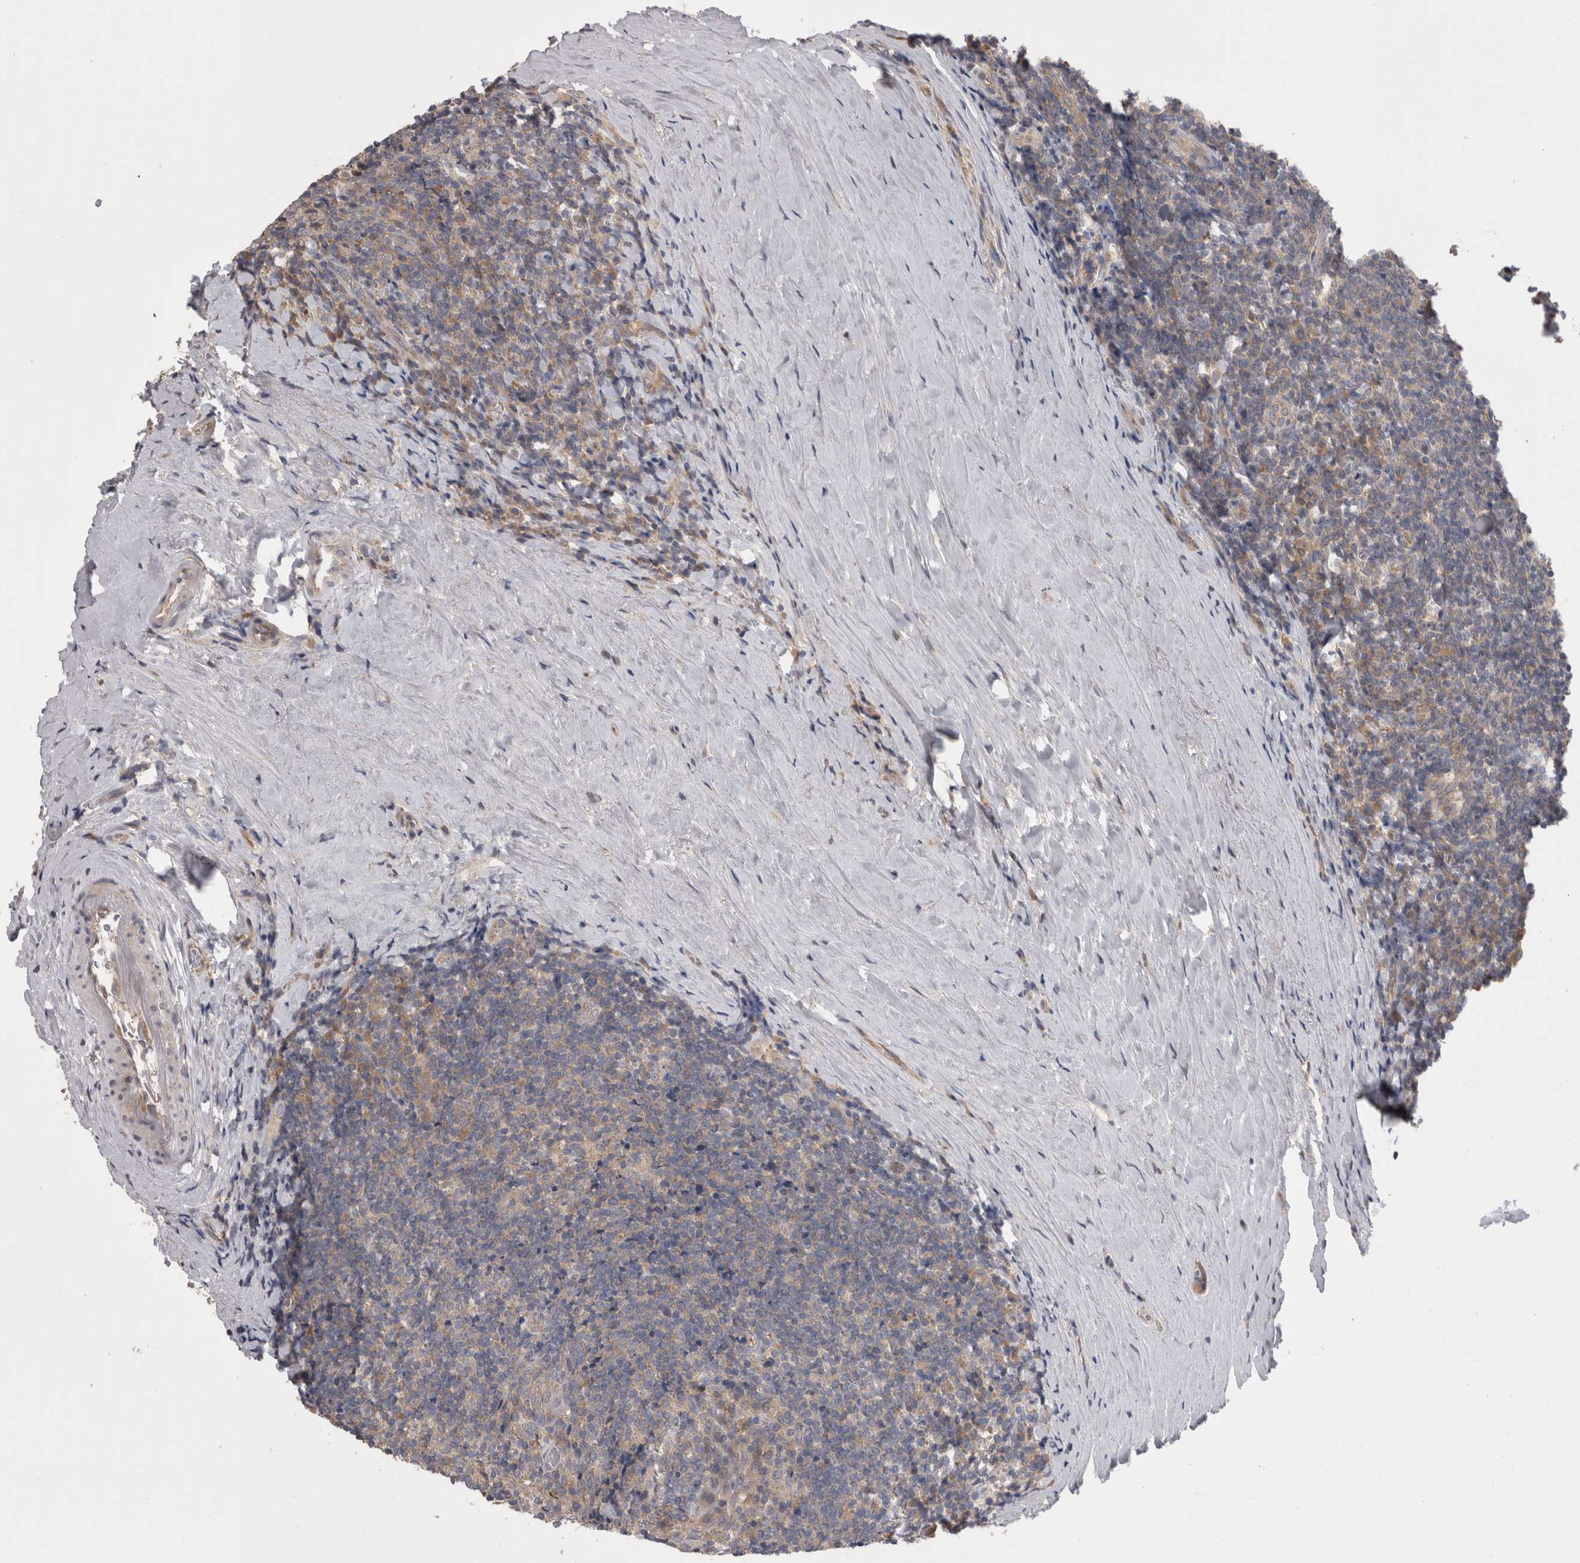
{"staining": {"intensity": "weak", "quantity": "<25%", "location": "cytoplasmic/membranous"}, "tissue": "tonsil", "cell_type": "Germinal center cells", "image_type": "normal", "snomed": [{"axis": "morphology", "description": "Normal tissue, NOS"}, {"axis": "topography", "description": "Tonsil"}], "caption": "This is an IHC photomicrograph of normal tonsil. There is no expression in germinal center cells.", "gene": "DCTN6", "patient": {"sex": "male", "age": 37}}